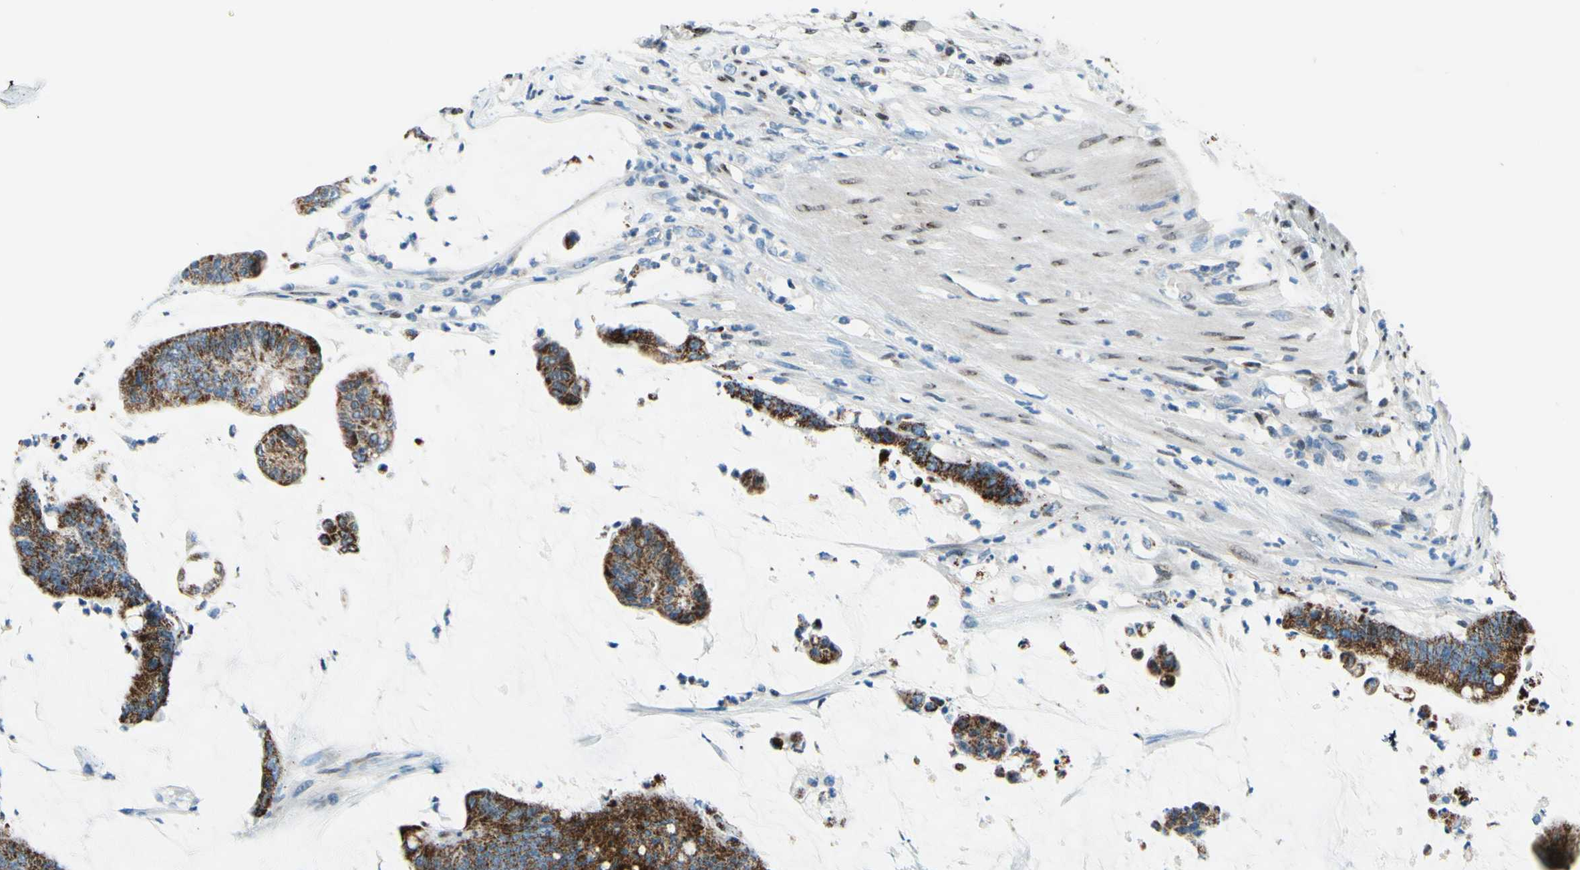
{"staining": {"intensity": "strong", "quantity": ">75%", "location": "cytoplasmic/membranous"}, "tissue": "colorectal cancer", "cell_type": "Tumor cells", "image_type": "cancer", "snomed": [{"axis": "morphology", "description": "Adenocarcinoma, NOS"}, {"axis": "topography", "description": "Rectum"}], "caption": "High-power microscopy captured an immunohistochemistry (IHC) photomicrograph of colorectal adenocarcinoma, revealing strong cytoplasmic/membranous positivity in about >75% of tumor cells.", "gene": "CBX7", "patient": {"sex": "female", "age": 66}}